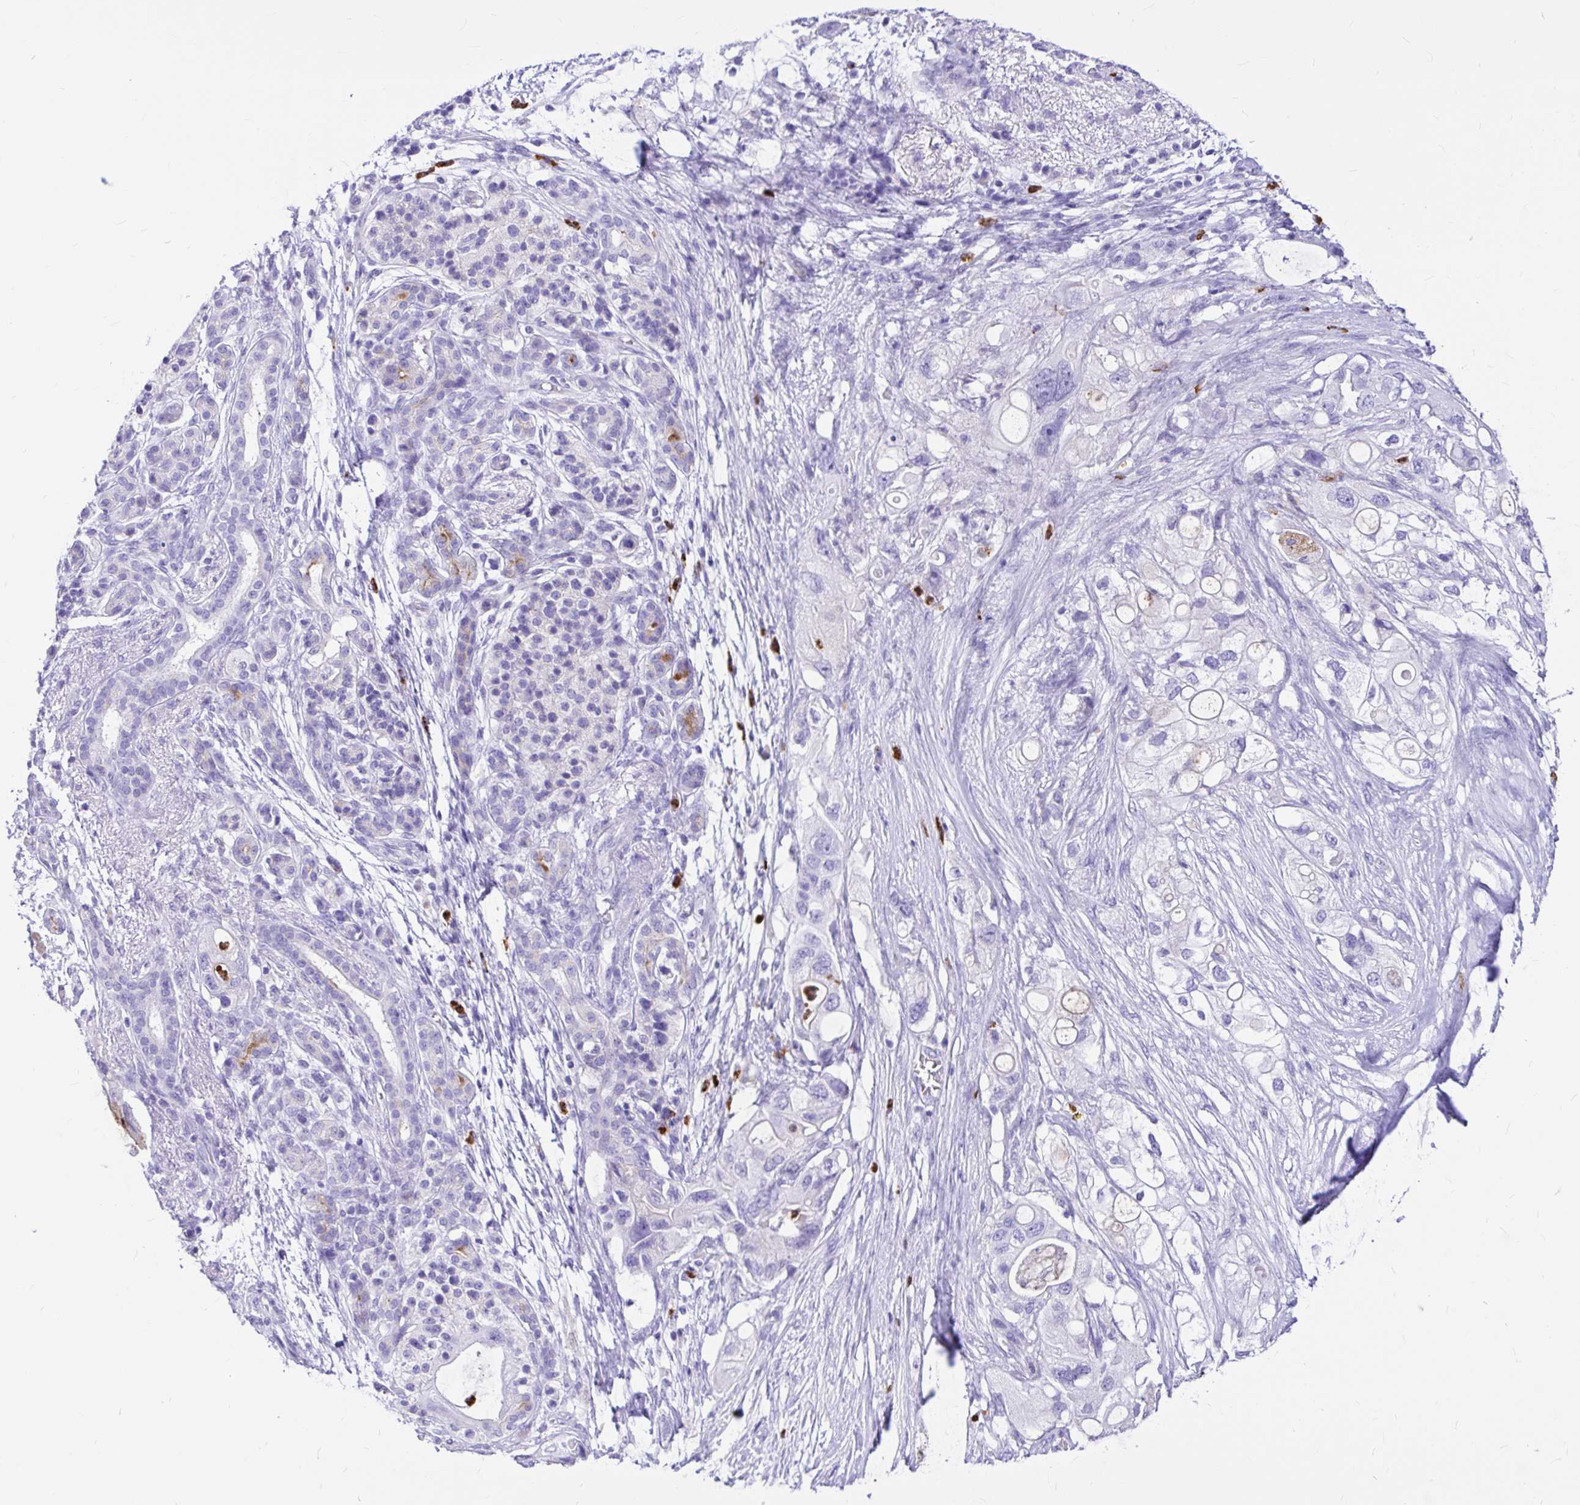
{"staining": {"intensity": "negative", "quantity": "none", "location": "none"}, "tissue": "pancreatic cancer", "cell_type": "Tumor cells", "image_type": "cancer", "snomed": [{"axis": "morphology", "description": "Adenocarcinoma, NOS"}, {"axis": "topography", "description": "Pancreas"}], "caption": "Immunohistochemistry micrograph of neoplastic tissue: pancreatic cancer (adenocarcinoma) stained with DAB (3,3'-diaminobenzidine) demonstrates no significant protein staining in tumor cells.", "gene": "CLEC1B", "patient": {"sex": "female", "age": 72}}